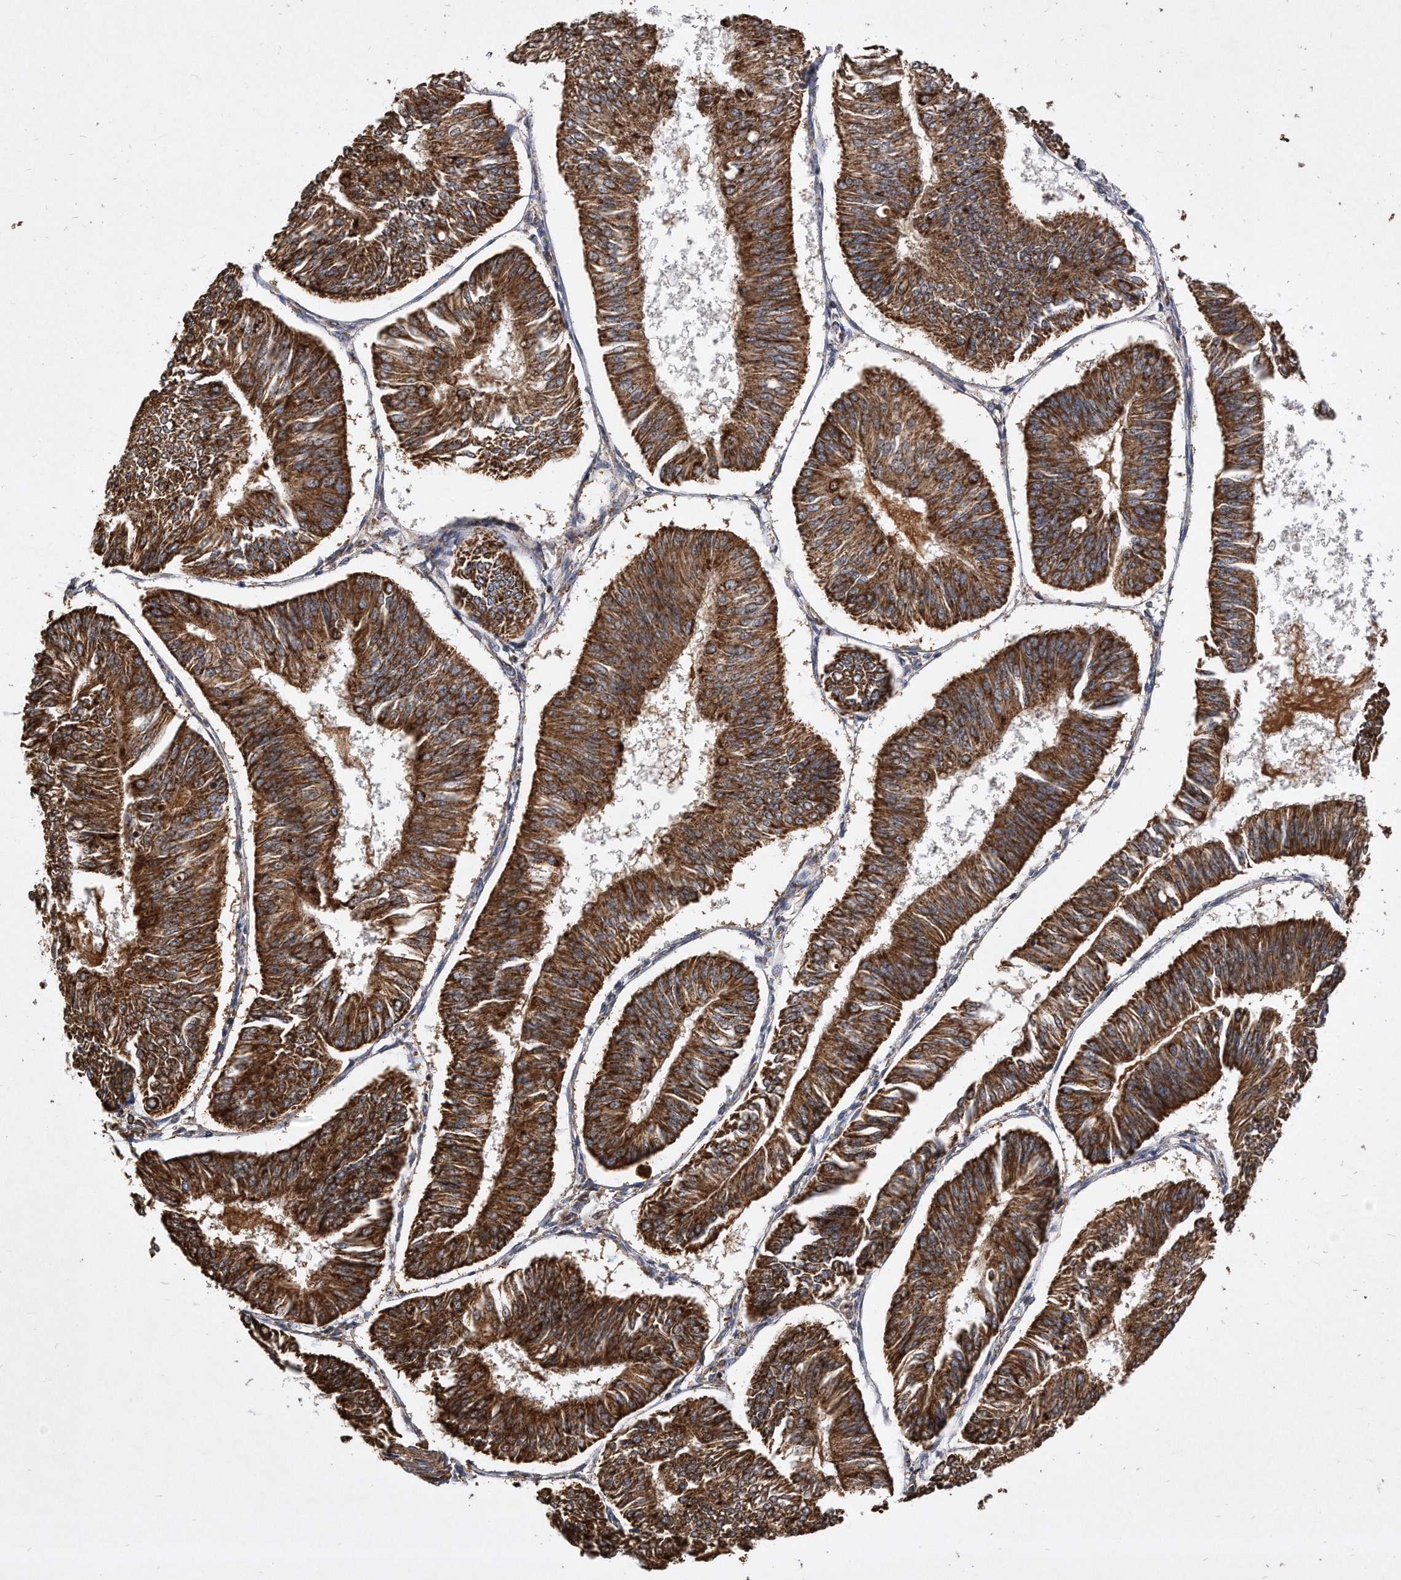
{"staining": {"intensity": "strong", "quantity": ">75%", "location": "cytoplasmic/membranous"}, "tissue": "endometrial cancer", "cell_type": "Tumor cells", "image_type": "cancer", "snomed": [{"axis": "morphology", "description": "Adenocarcinoma, NOS"}, {"axis": "topography", "description": "Endometrium"}], "caption": "This is an image of IHC staining of endometrial cancer (adenocarcinoma), which shows strong expression in the cytoplasmic/membranous of tumor cells.", "gene": "PPP5C", "patient": {"sex": "female", "age": 58}}